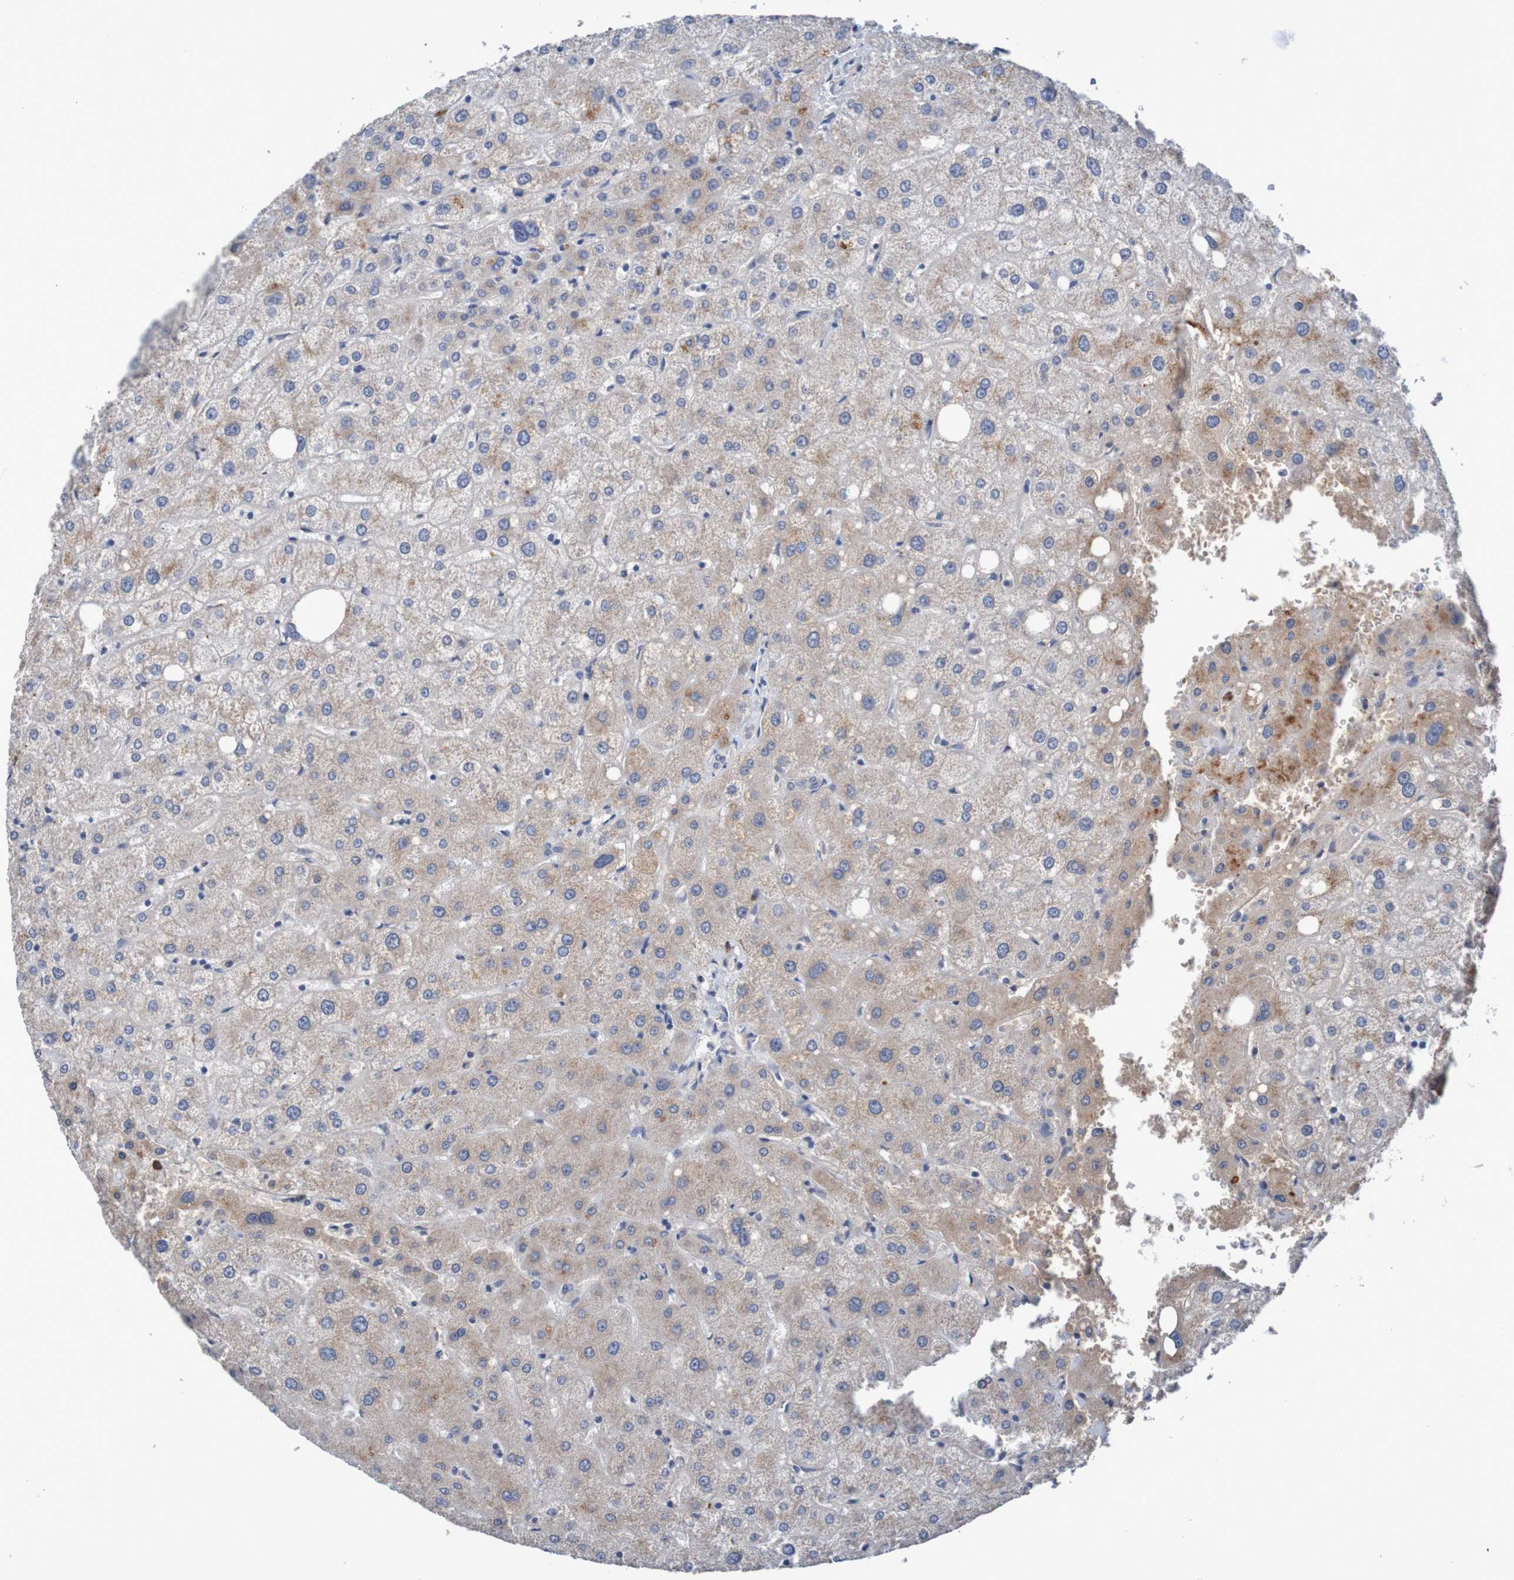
{"staining": {"intensity": "weak", "quantity": "<25%", "location": "cytoplasmic/membranous"}, "tissue": "liver", "cell_type": "Cholangiocytes", "image_type": "normal", "snomed": [{"axis": "morphology", "description": "Normal tissue, NOS"}, {"axis": "topography", "description": "Liver"}], "caption": "Immunohistochemical staining of benign liver demonstrates no significant expression in cholangiocytes. The staining is performed using DAB (3,3'-diaminobenzidine) brown chromogen with nuclei counter-stained in using hematoxylin.", "gene": "LTA", "patient": {"sex": "male", "age": 73}}